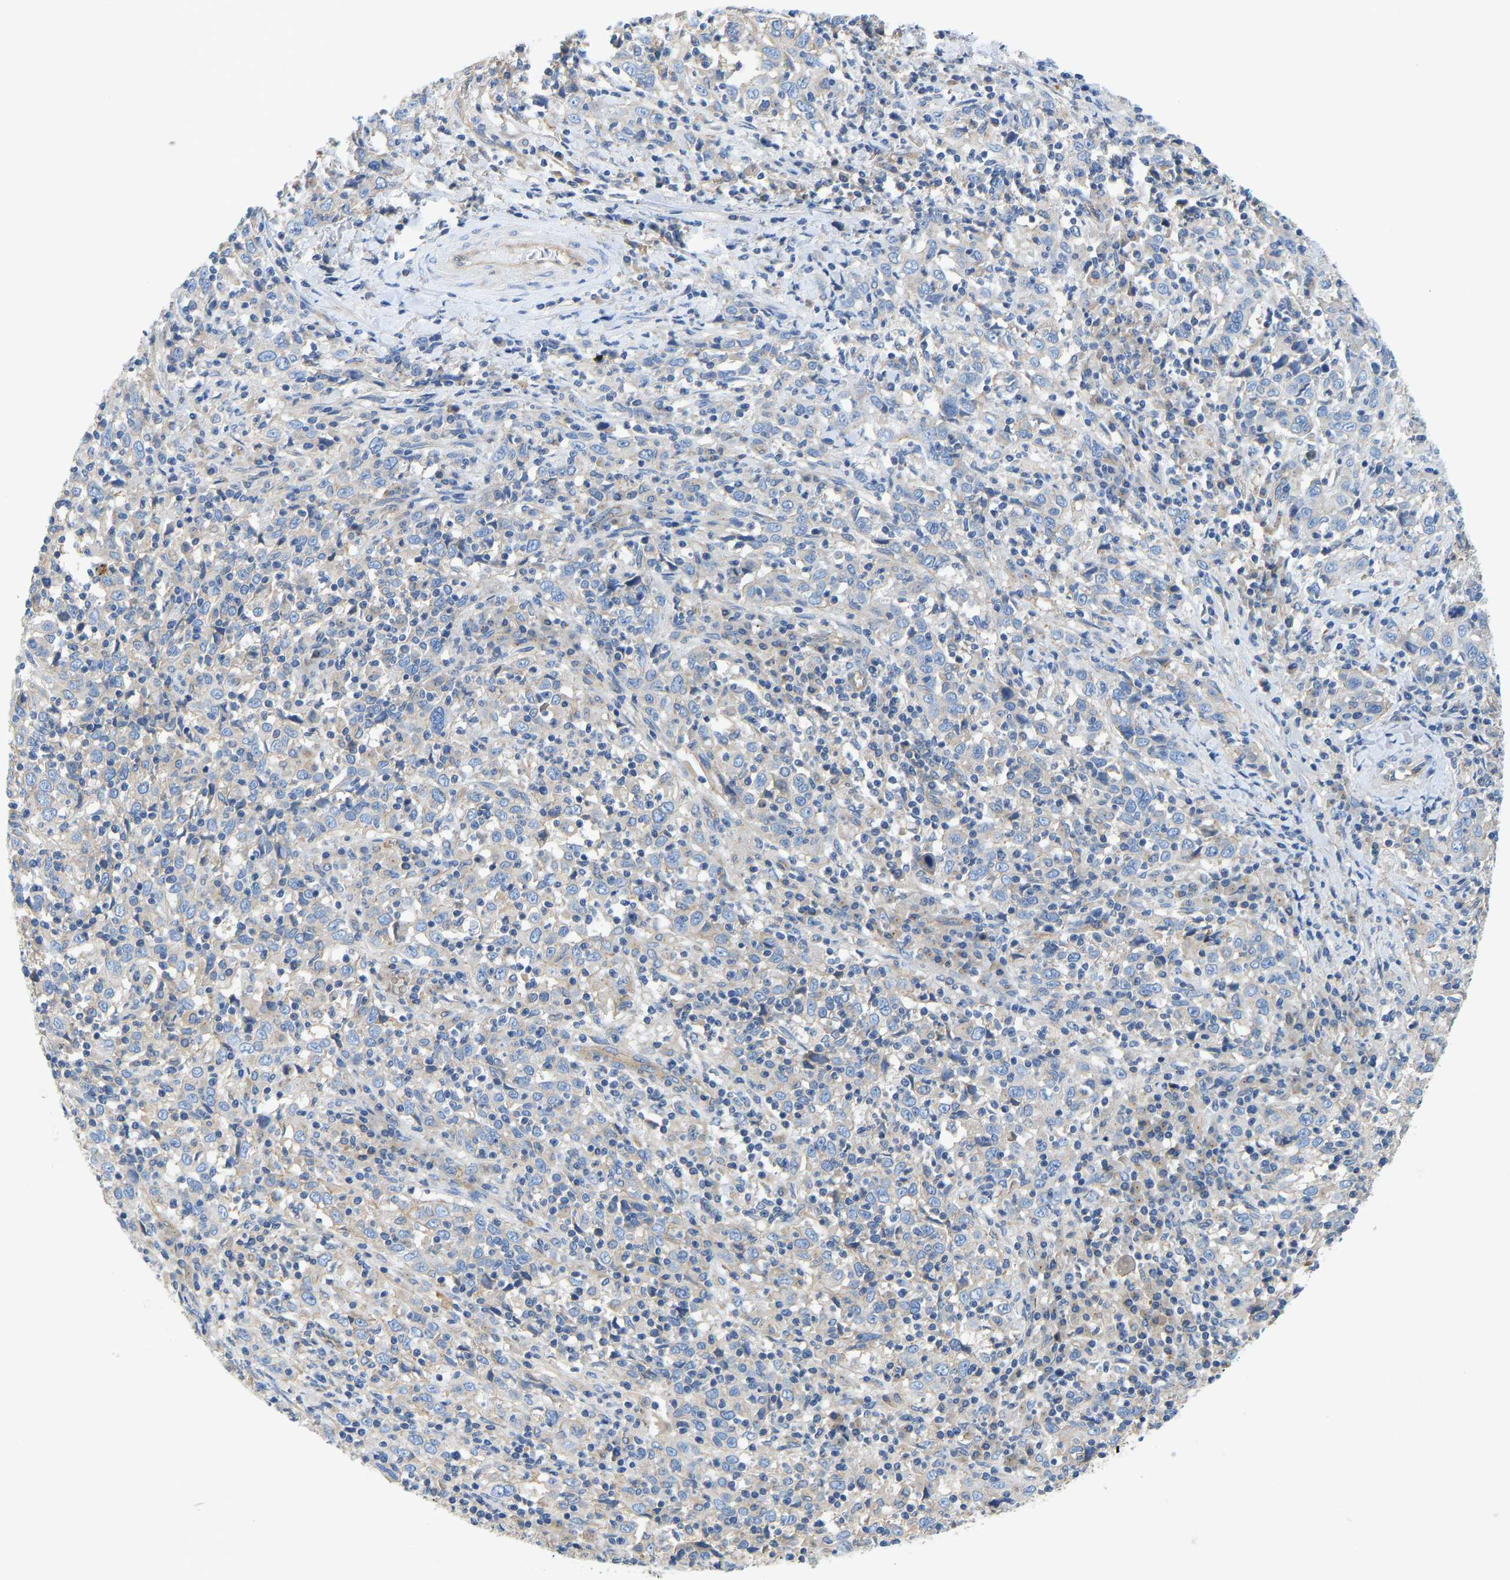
{"staining": {"intensity": "negative", "quantity": "none", "location": "none"}, "tissue": "cervical cancer", "cell_type": "Tumor cells", "image_type": "cancer", "snomed": [{"axis": "morphology", "description": "Squamous cell carcinoma, NOS"}, {"axis": "topography", "description": "Cervix"}], "caption": "Immunohistochemical staining of squamous cell carcinoma (cervical) exhibits no significant positivity in tumor cells.", "gene": "CHAD", "patient": {"sex": "female", "age": 46}}